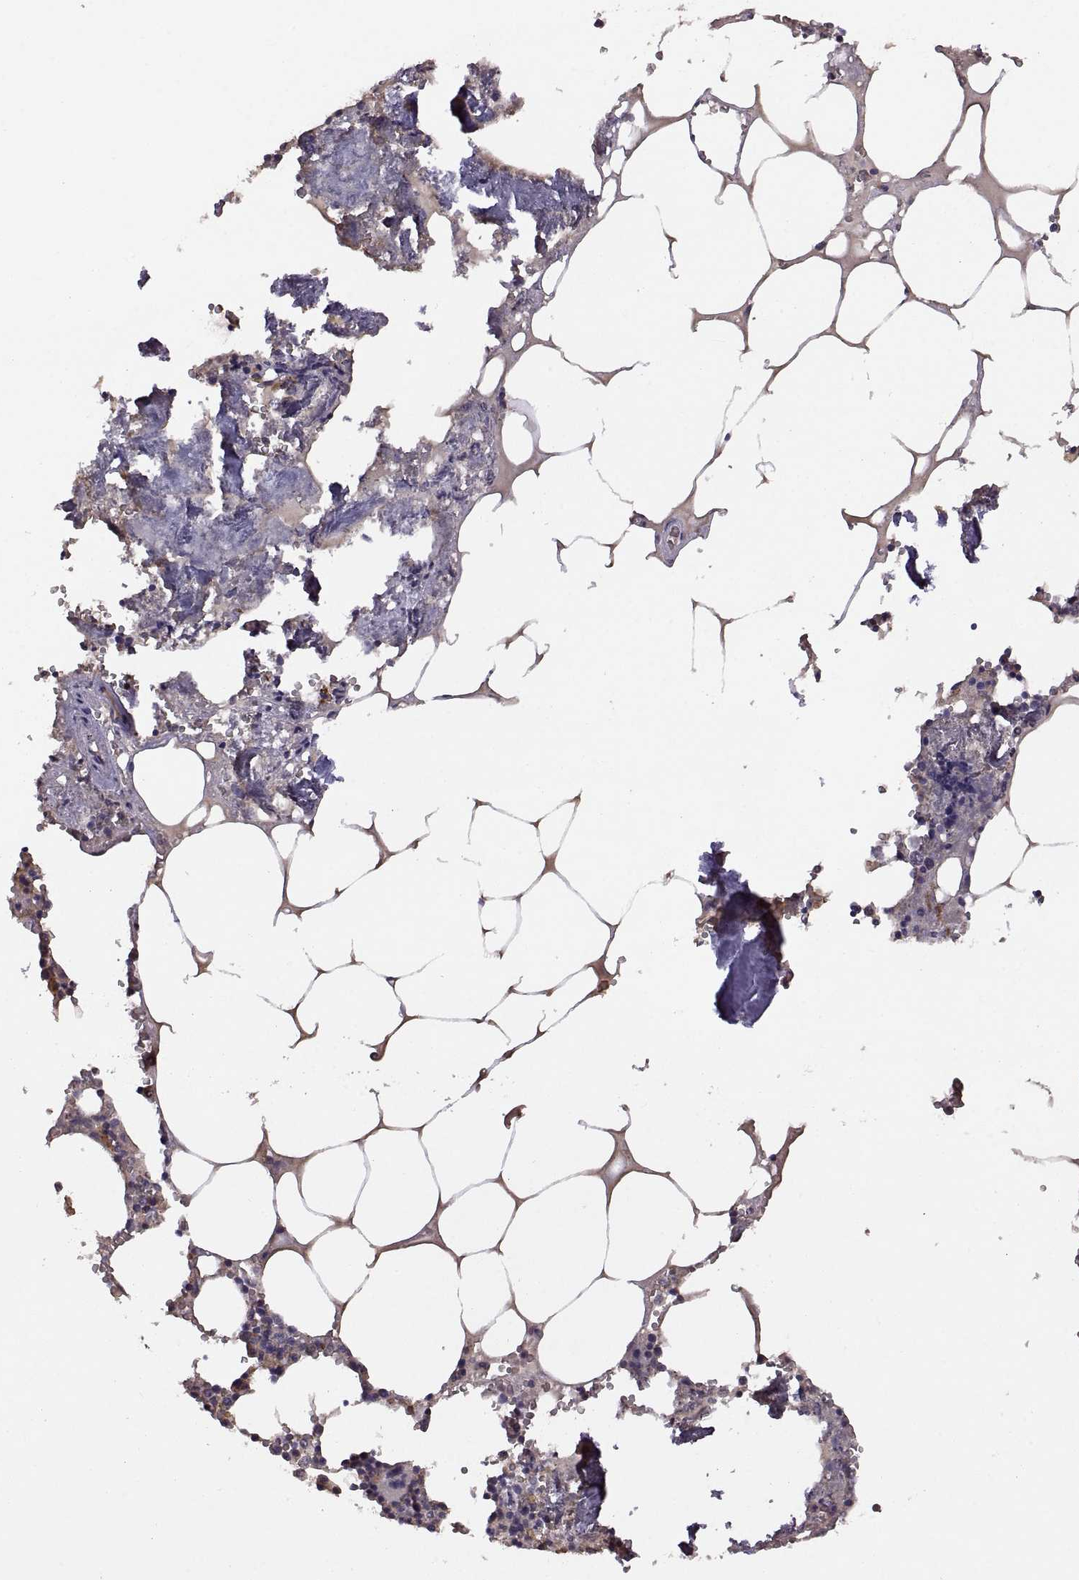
{"staining": {"intensity": "moderate", "quantity": "<25%", "location": "cytoplasmic/membranous"}, "tissue": "bone marrow", "cell_type": "Hematopoietic cells", "image_type": "normal", "snomed": [{"axis": "morphology", "description": "Normal tissue, NOS"}, {"axis": "topography", "description": "Bone marrow"}], "caption": "Hematopoietic cells demonstrate moderate cytoplasmic/membranous staining in about <25% of cells in normal bone marrow. (IHC, brightfield microscopy, high magnification).", "gene": "MEIOC", "patient": {"sex": "male", "age": 54}}